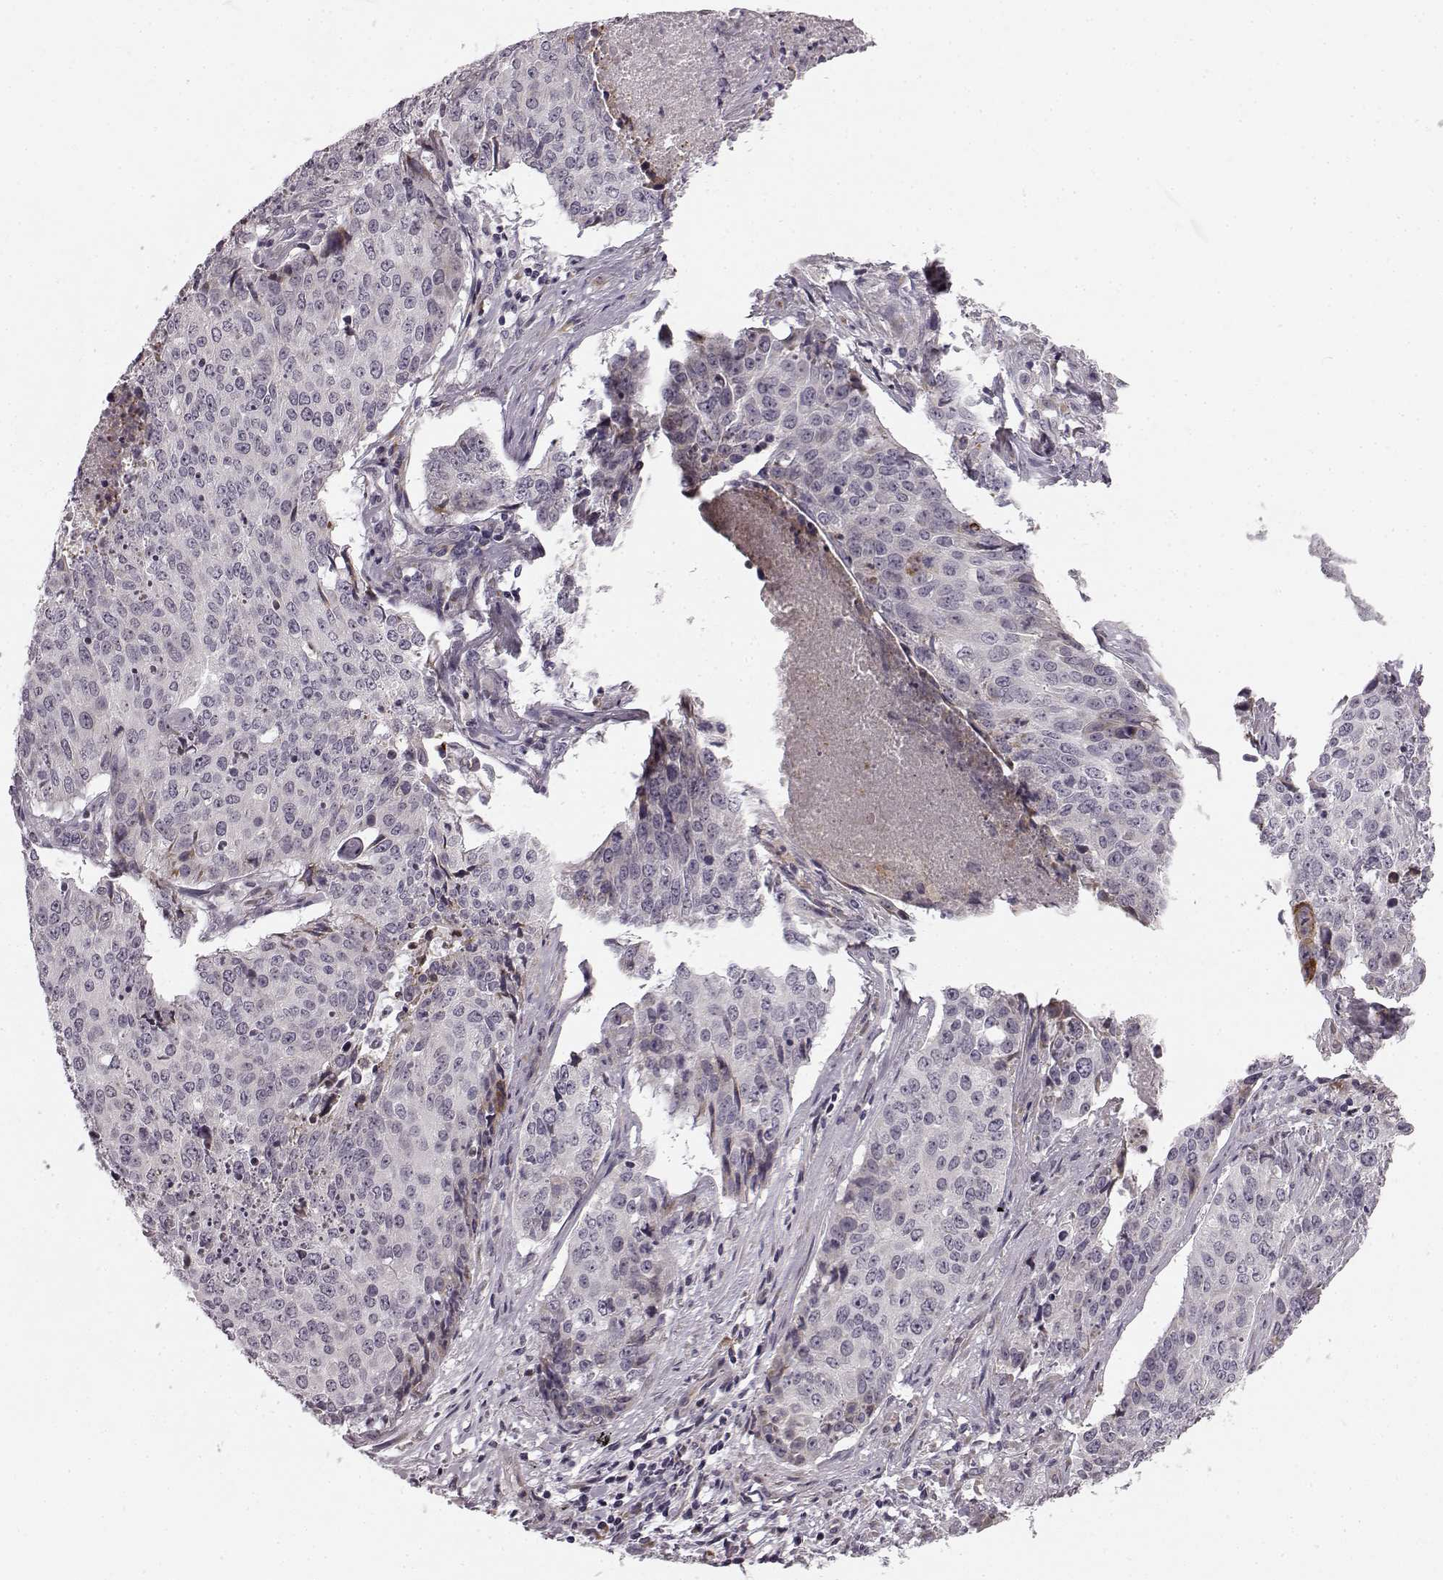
{"staining": {"intensity": "negative", "quantity": "none", "location": "none"}, "tissue": "lung cancer", "cell_type": "Tumor cells", "image_type": "cancer", "snomed": [{"axis": "morphology", "description": "Normal tissue, NOS"}, {"axis": "morphology", "description": "Squamous cell carcinoma, NOS"}, {"axis": "topography", "description": "Bronchus"}, {"axis": "topography", "description": "Lung"}], "caption": "Tumor cells show no significant positivity in lung cancer (squamous cell carcinoma). The staining is performed using DAB (3,3'-diaminobenzidine) brown chromogen with nuclei counter-stained in using hematoxylin.", "gene": "FAM234B", "patient": {"sex": "male", "age": 64}}